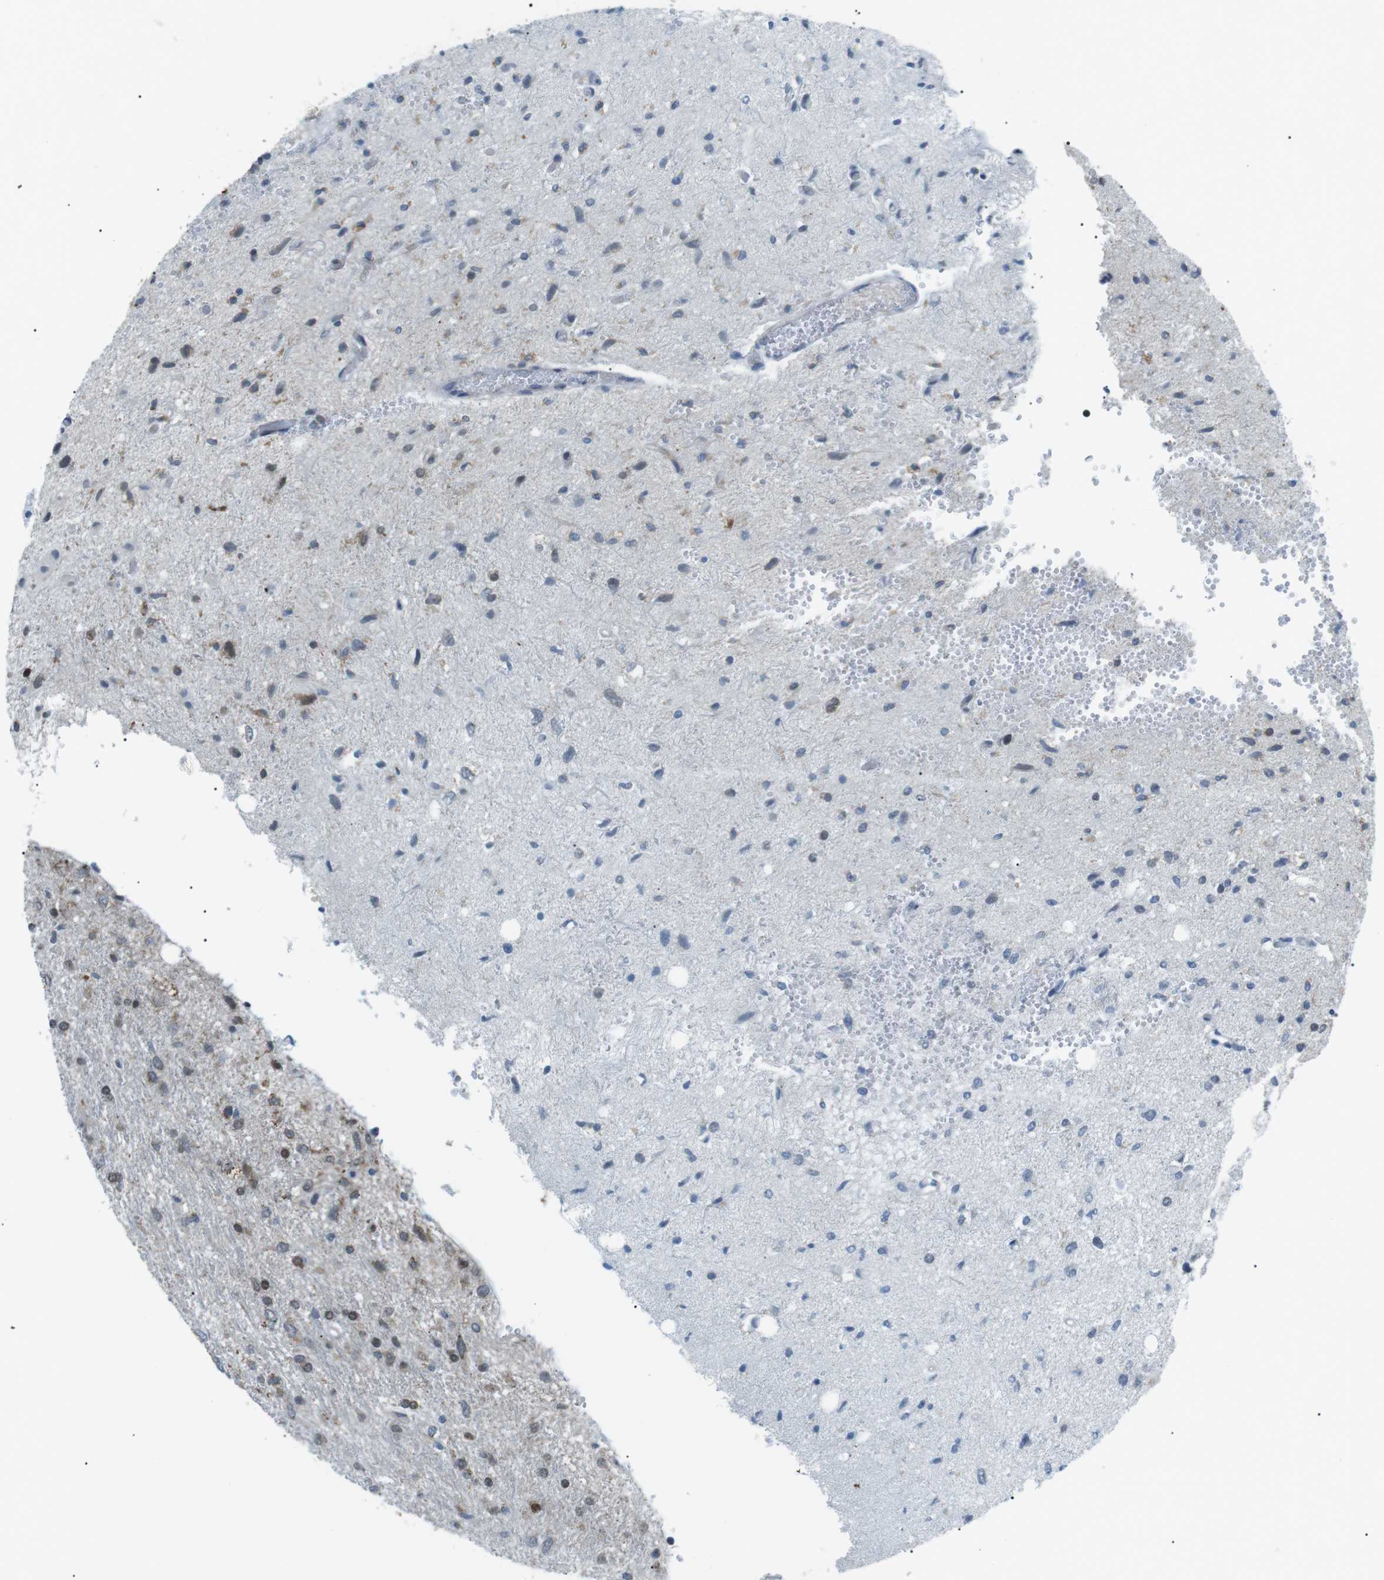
{"staining": {"intensity": "weak", "quantity": "25%-75%", "location": "cytoplasmic/membranous"}, "tissue": "glioma", "cell_type": "Tumor cells", "image_type": "cancer", "snomed": [{"axis": "morphology", "description": "Glioma, malignant, Low grade"}, {"axis": "topography", "description": "Brain"}], "caption": "Tumor cells exhibit low levels of weak cytoplasmic/membranous positivity in approximately 25%-75% of cells in human malignant glioma (low-grade).", "gene": "ARID5B", "patient": {"sex": "male", "age": 77}}